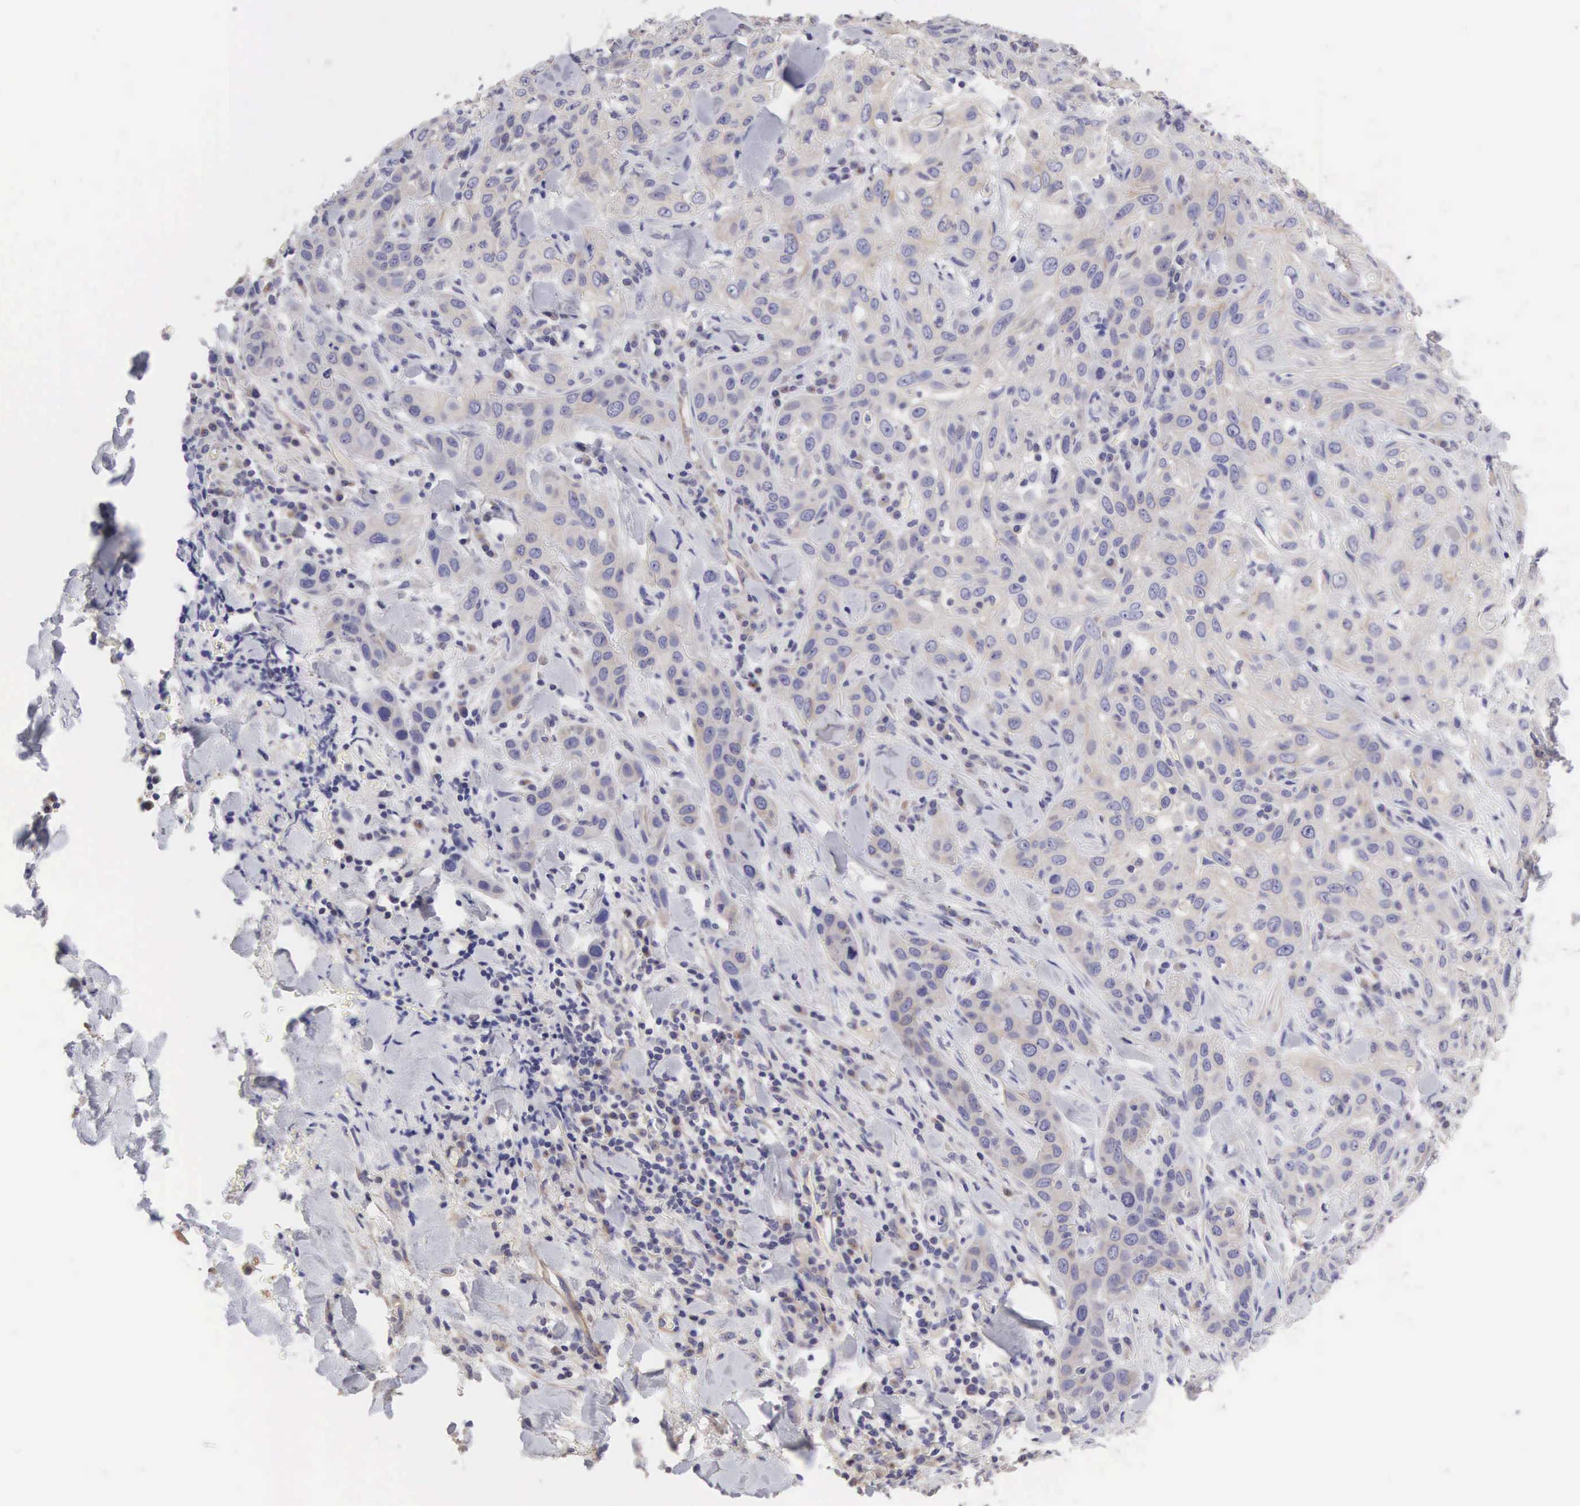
{"staining": {"intensity": "negative", "quantity": "none", "location": "none"}, "tissue": "skin cancer", "cell_type": "Tumor cells", "image_type": "cancer", "snomed": [{"axis": "morphology", "description": "Squamous cell carcinoma, NOS"}, {"axis": "topography", "description": "Skin"}], "caption": "A micrograph of skin cancer stained for a protein reveals no brown staining in tumor cells. The staining was performed using DAB to visualize the protein expression in brown, while the nuclei were stained in blue with hematoxylin (Magnification: 20x).", "gene": "SLITRK4", "patient": {"sex": "male", "age": 84}}